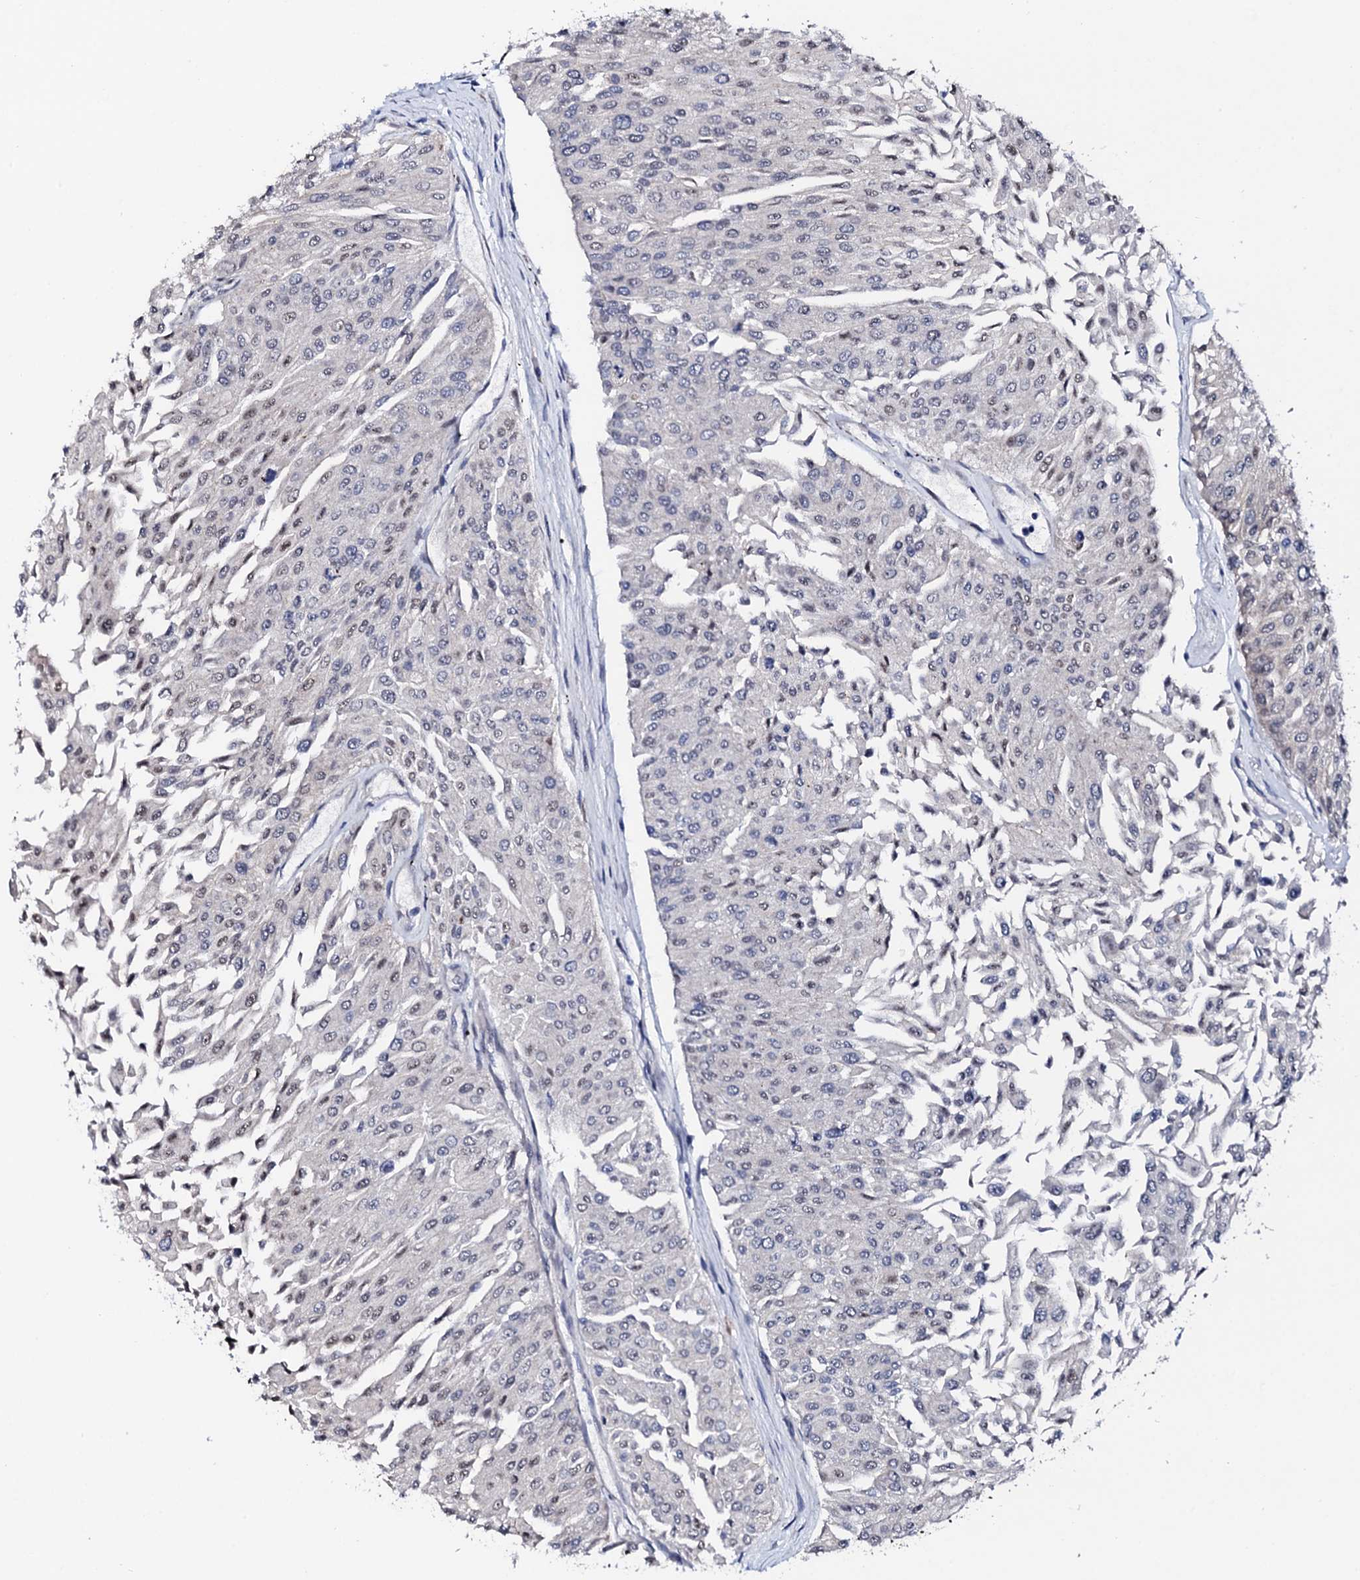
{"staining": {"intensity": "negative", "quantity": "none", "location": "none"}, "tissue": "urothelial cancer", "cell_type": "Tumor cells", "image_type": "cancer", "snomed": [{"axis": "morphology", "description": "Urothelial carcinoma, Low grade"}, {"axis": "topography", "description": "Urinary bladder"}], "caption": "Immunohistochemical staining of urothelial carcinoma (low-grade) shows no significant expression in tumor cells.", "gene": "TRDN", "patient": {"sex": "male", "age": 67}}